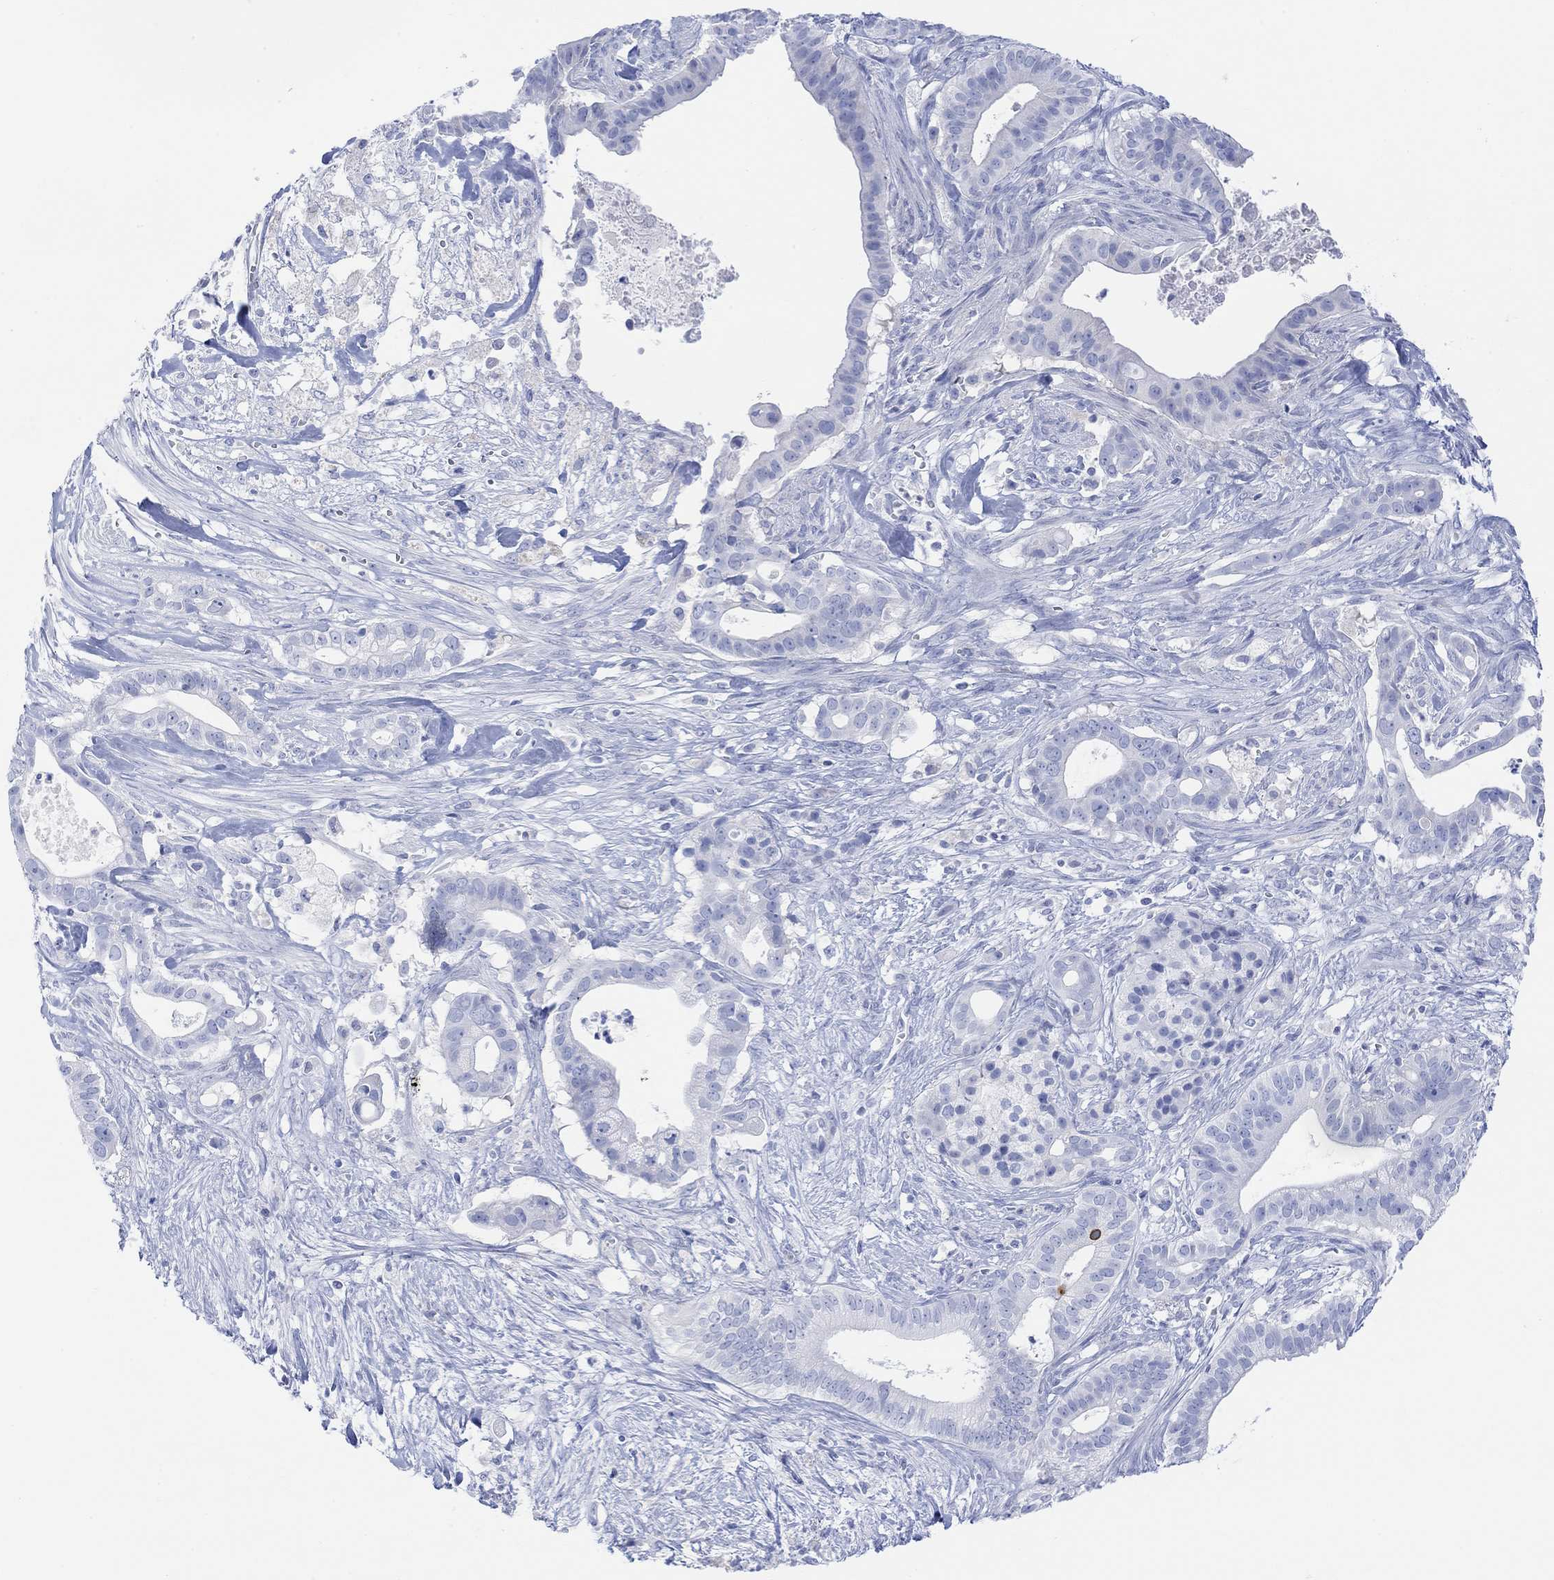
{"staining": {"intensity": "negative", "quantity": "none", "location": "none"}, "tissue": "pancreatic cancer", "cell_type": "Tumor cells", "image_type": "cancer", "snomed": [{"axis": "morphology", "description": "Adenocarcinoma, NOS"}, {"axis": "topography", "description": "Pancreas"}], "caption": "DAB immunohistochemical staining of pancreatic cancer displays no significant positivity in tumor cells.", "gene": "GNG13", "patient": {"sex": "male", "age": 61}}